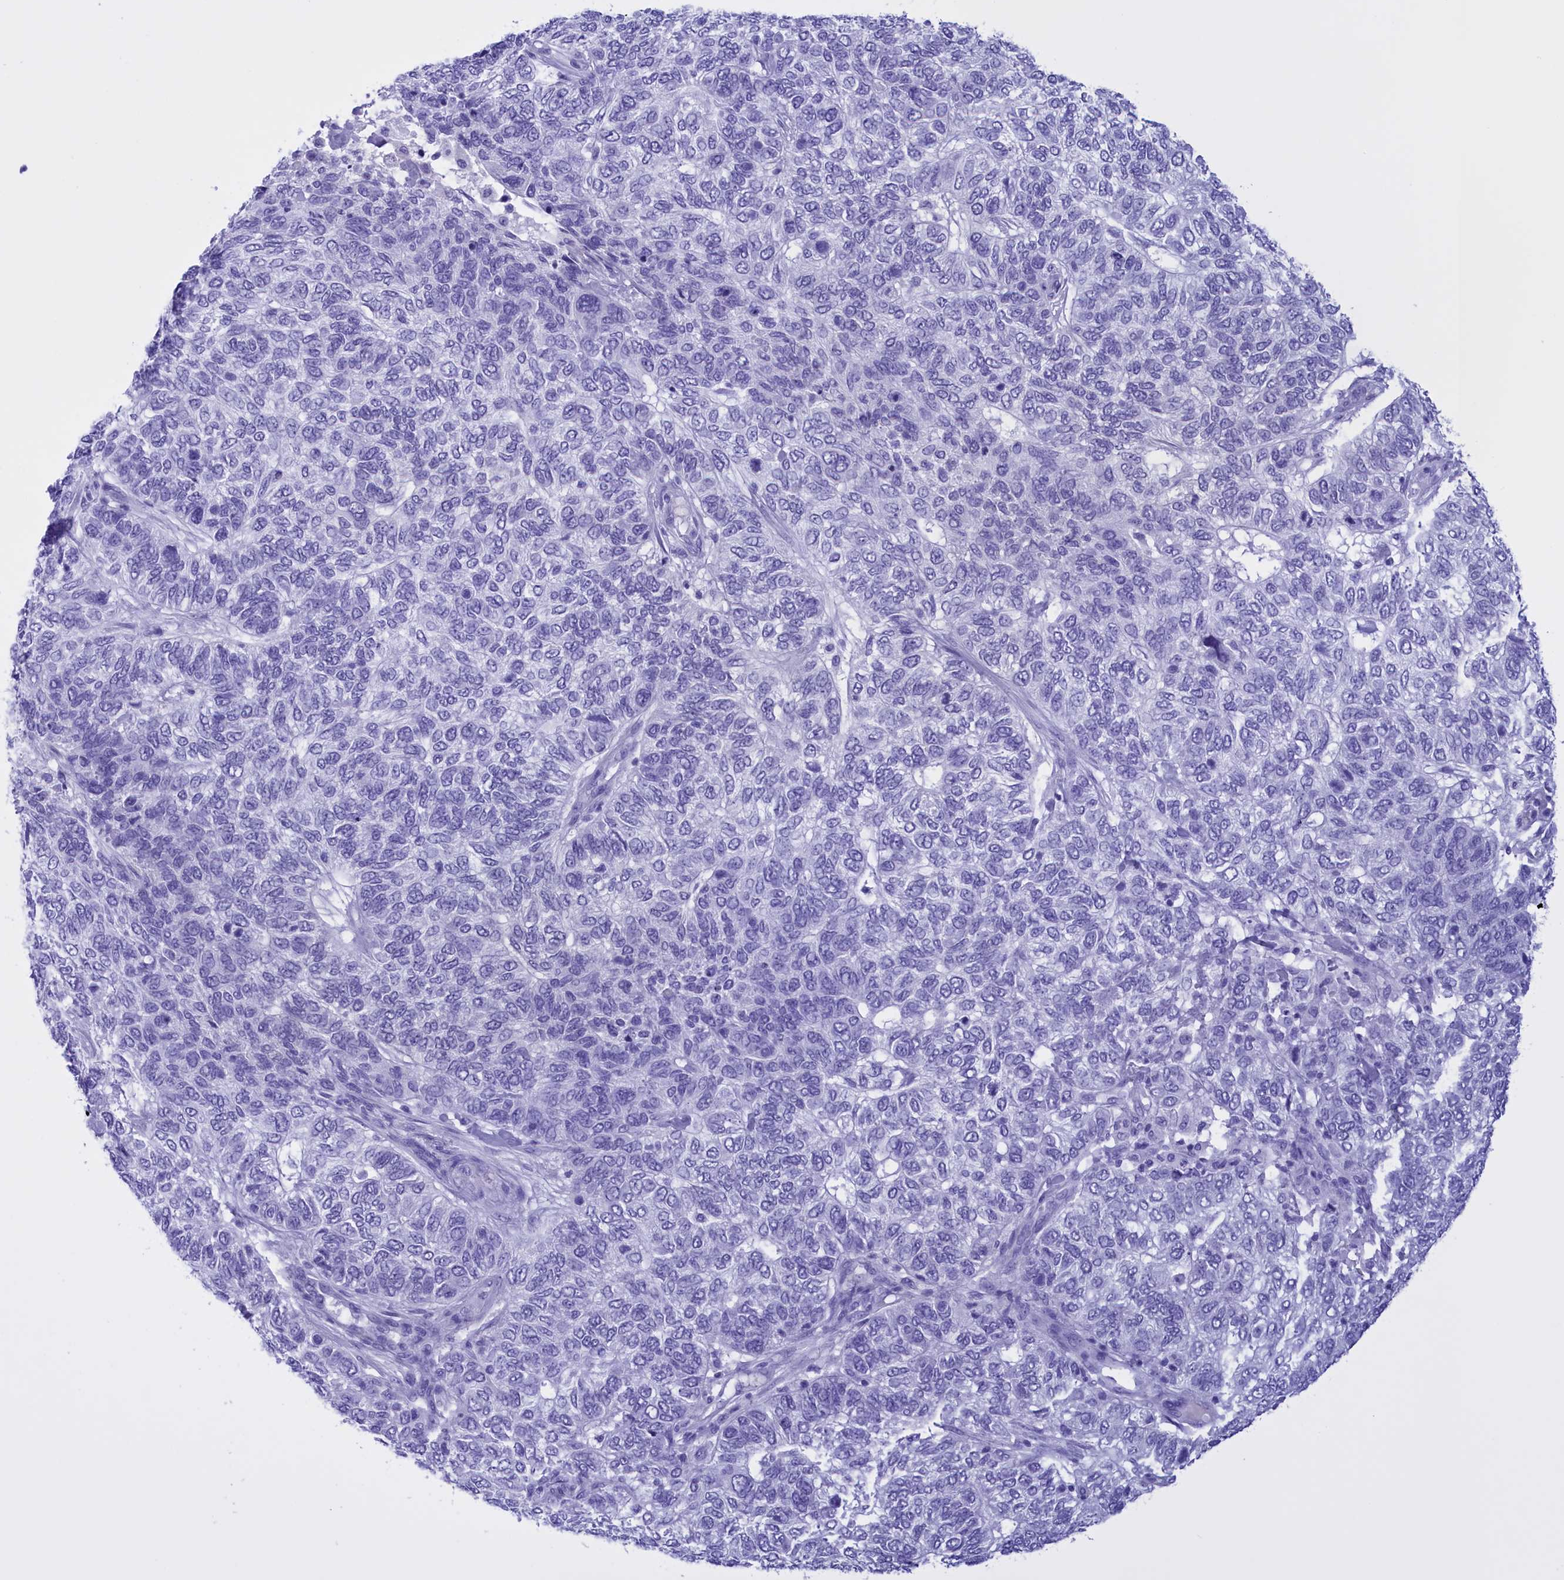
{"staining": {"intensity": "negative", "quantity": "none", "location": "none"}, "tissue": "skin cancer", "cell_type": "Tumor cells", "image_type": "cancer", "snomed": [{"axis": "morphology", "description": "Basal cell carcinoma"}, {"axis": "topography", "description": "Skin"}], "caption": "There is no significant positivity in tumor cells of skin basal cell carcinoma.", "gene": "BRI3", "patient": {"sex": "female", "age": 65}}